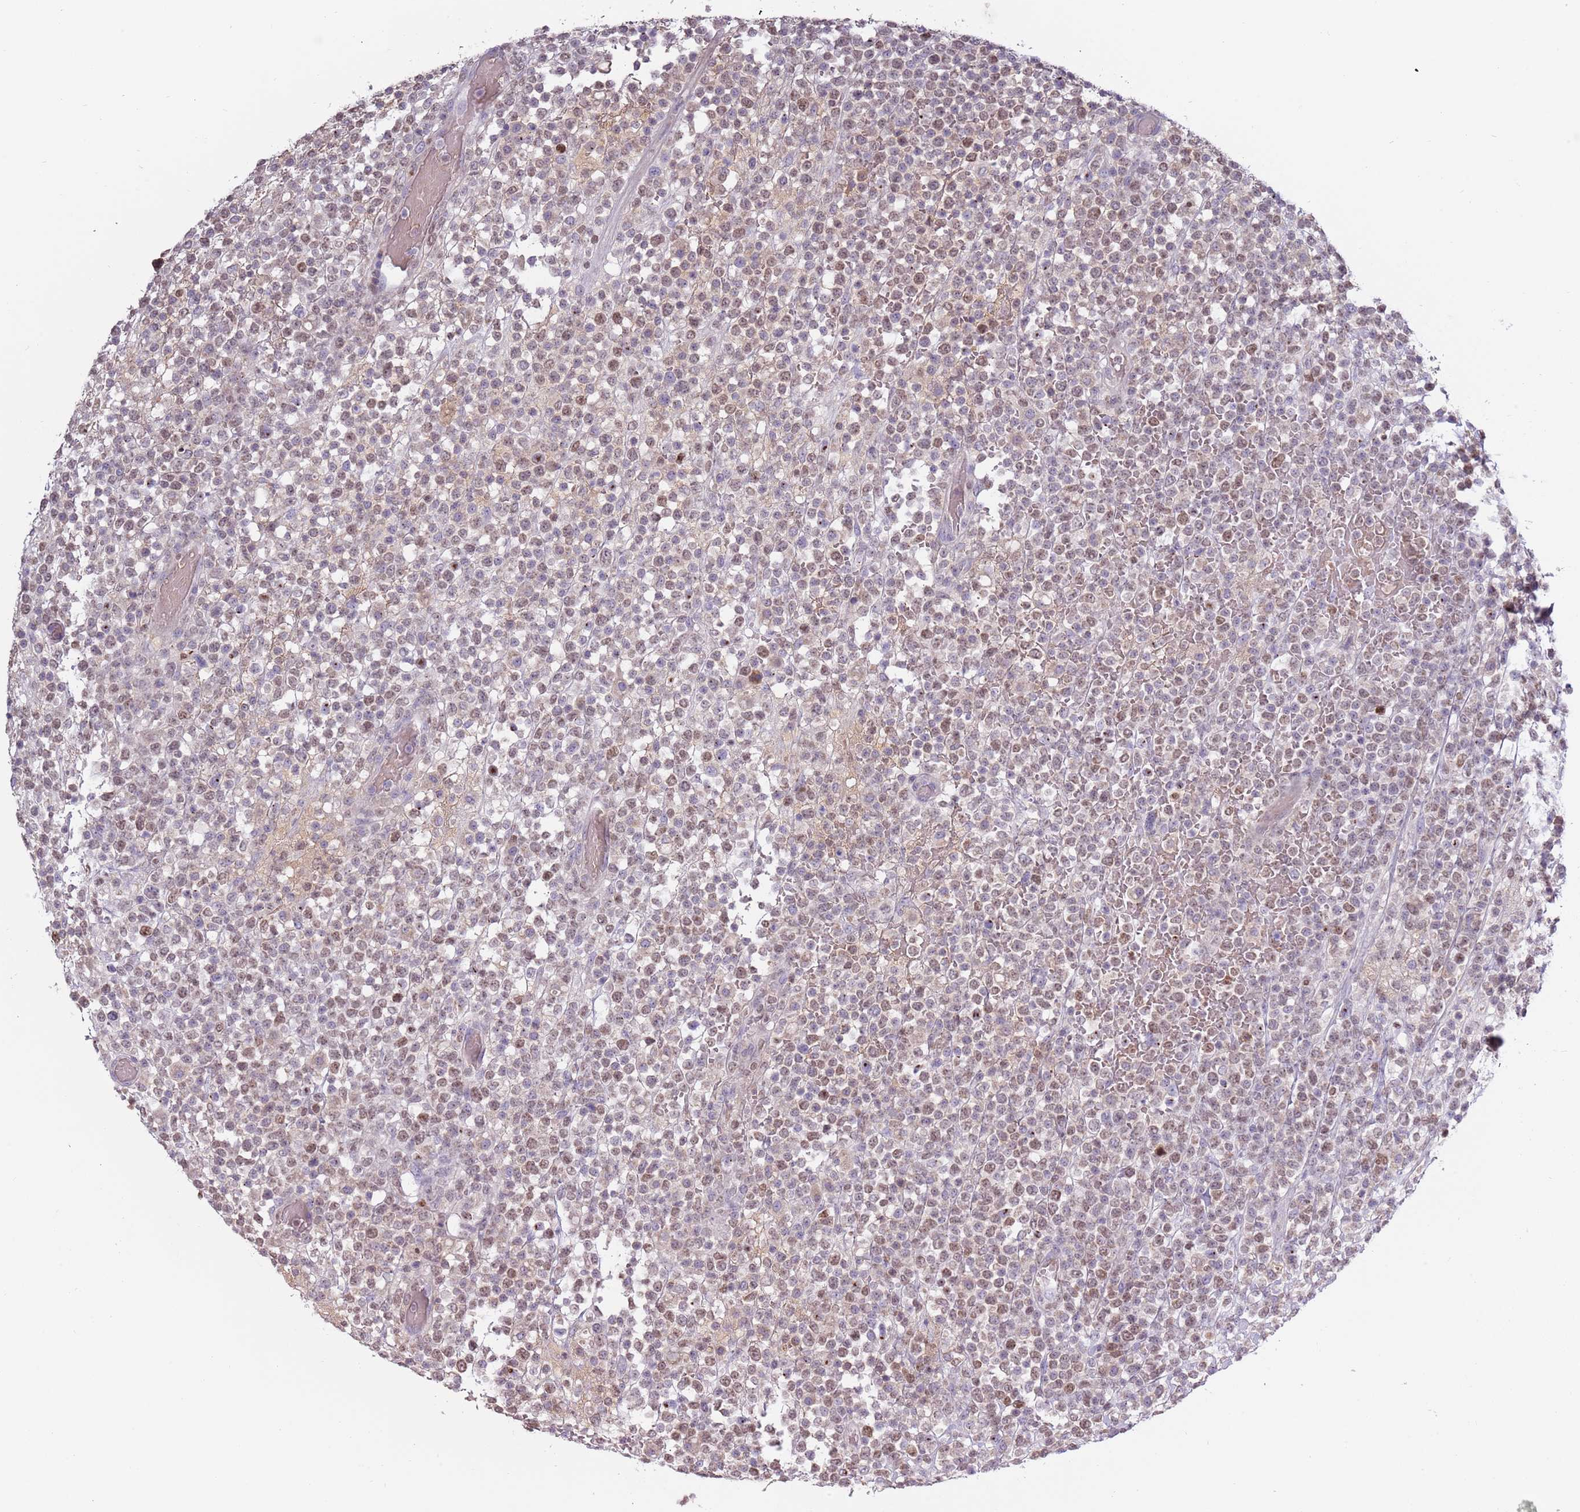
{"staining": {"intensity": "weak", "quantity": "25%-75%", "location": "nuclear"}, "tissue": "lymphoma", "cell_type": "Tumor cells", "image_type": "cancer", "snomed": [{"axis": "morphology", "description": "Malignant lymphoma, non-Hodgkin's type, High grade"}, {"axis": "topography", "description": "Colon"}], "caption": "Immunohistochemistry histopathology image of lymphoma stained for a protein (brown), which shows low levels of weak nuclear staining in approximately 25%-75% of tumor cells.", "gene": "SYS1", "patient": {"sex": "female", "age": 53}}